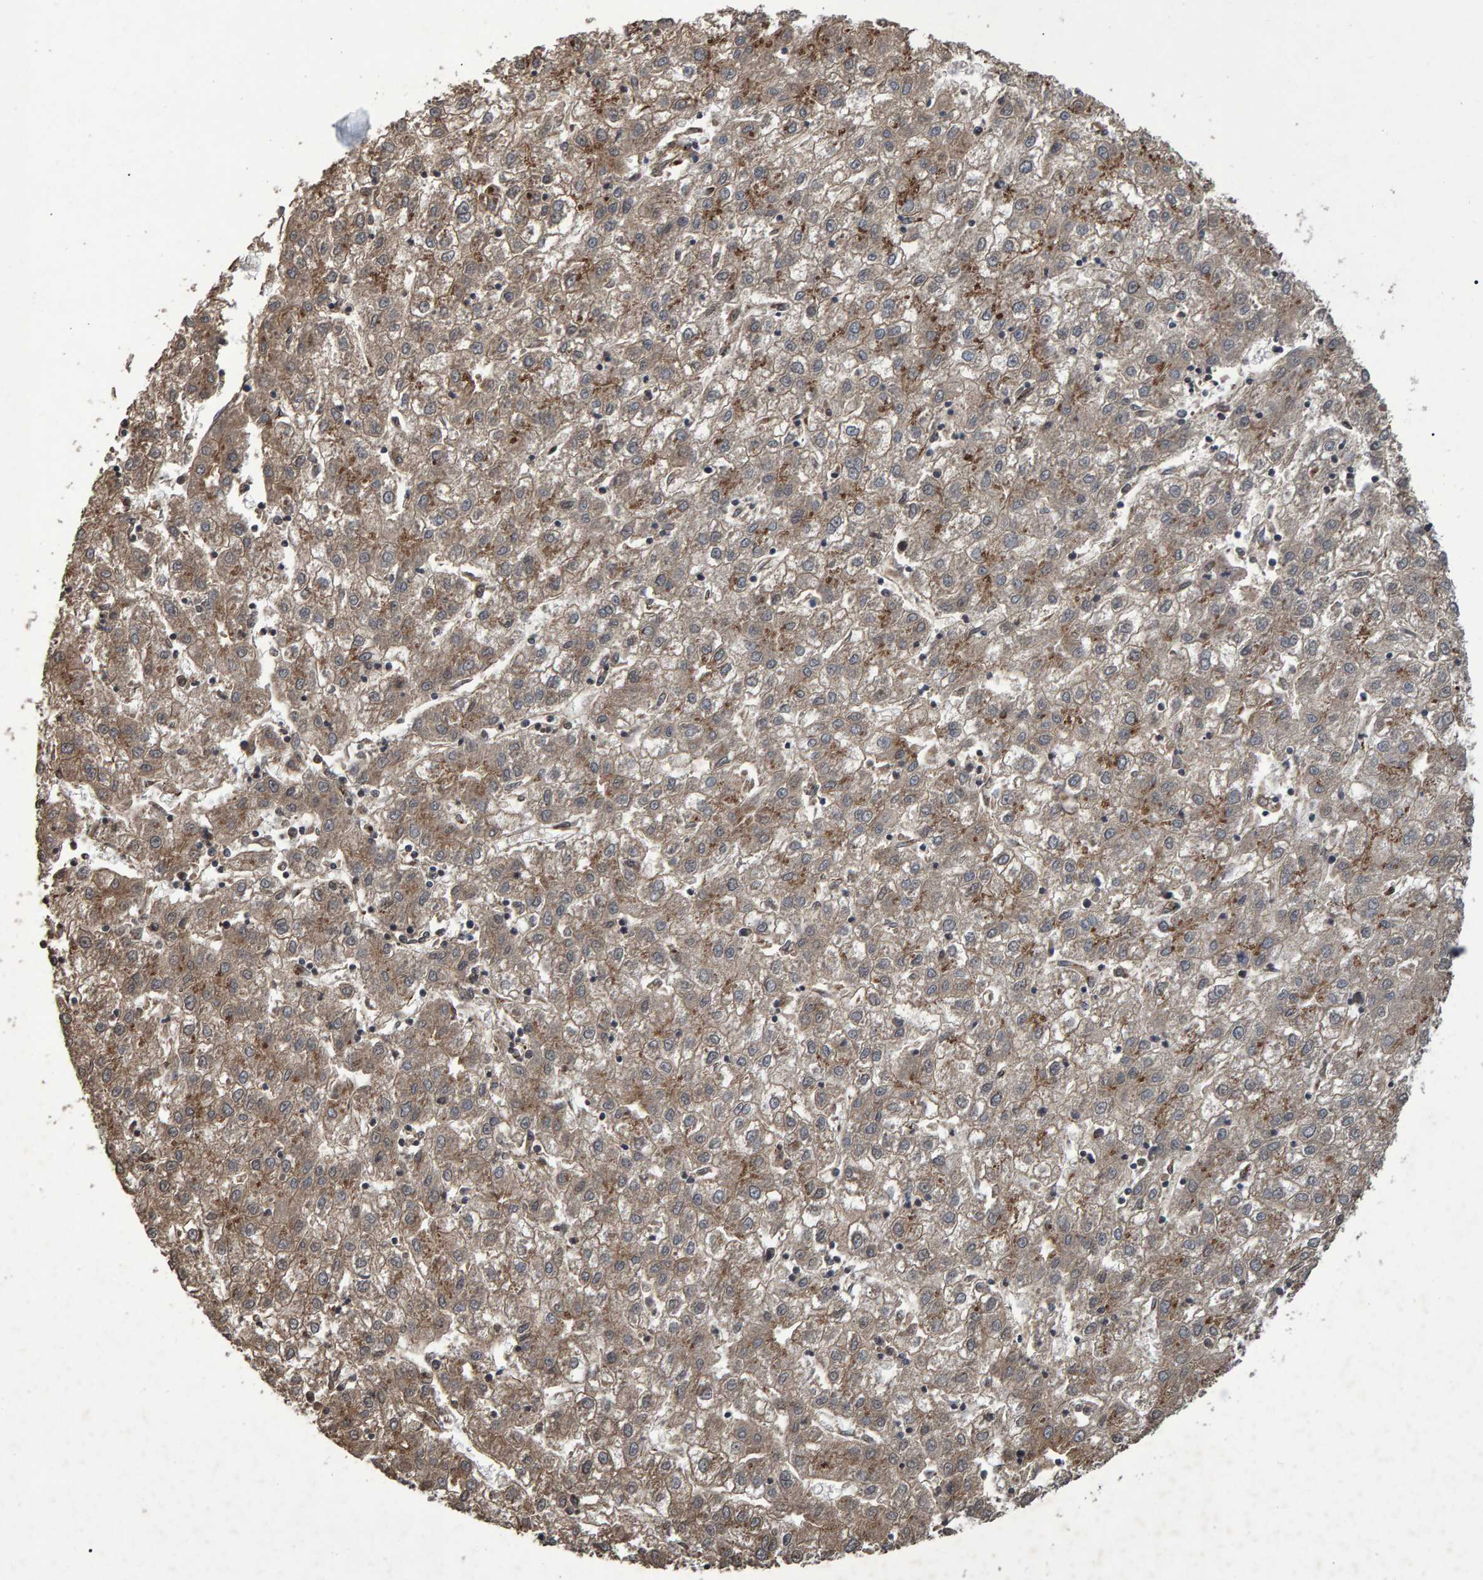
{"staining": {"intensity": "moderate", "quantity": ">75%", "location": "cytoplasmic/membranous"}, "tissue": "liver cancer", "cell_type": "Tumor cells", "image_type": "cancer", "snomed": [{"axis": "morphology", "description": "Carcinoma, Hepatocellular, NOS"}, {"axis": "topography", "description": "Liver"}], "caption": "DAB (3,3'-diaminobenzidine) immunohistochemical staining of liver cancer displays moderate cytoplasmic/membranous protein positivity in approximately >75% of tumor cells. Nuclei are stained in blue.", "gene": "TRIM68", "patient": {"sex": "male", "age": 72}}